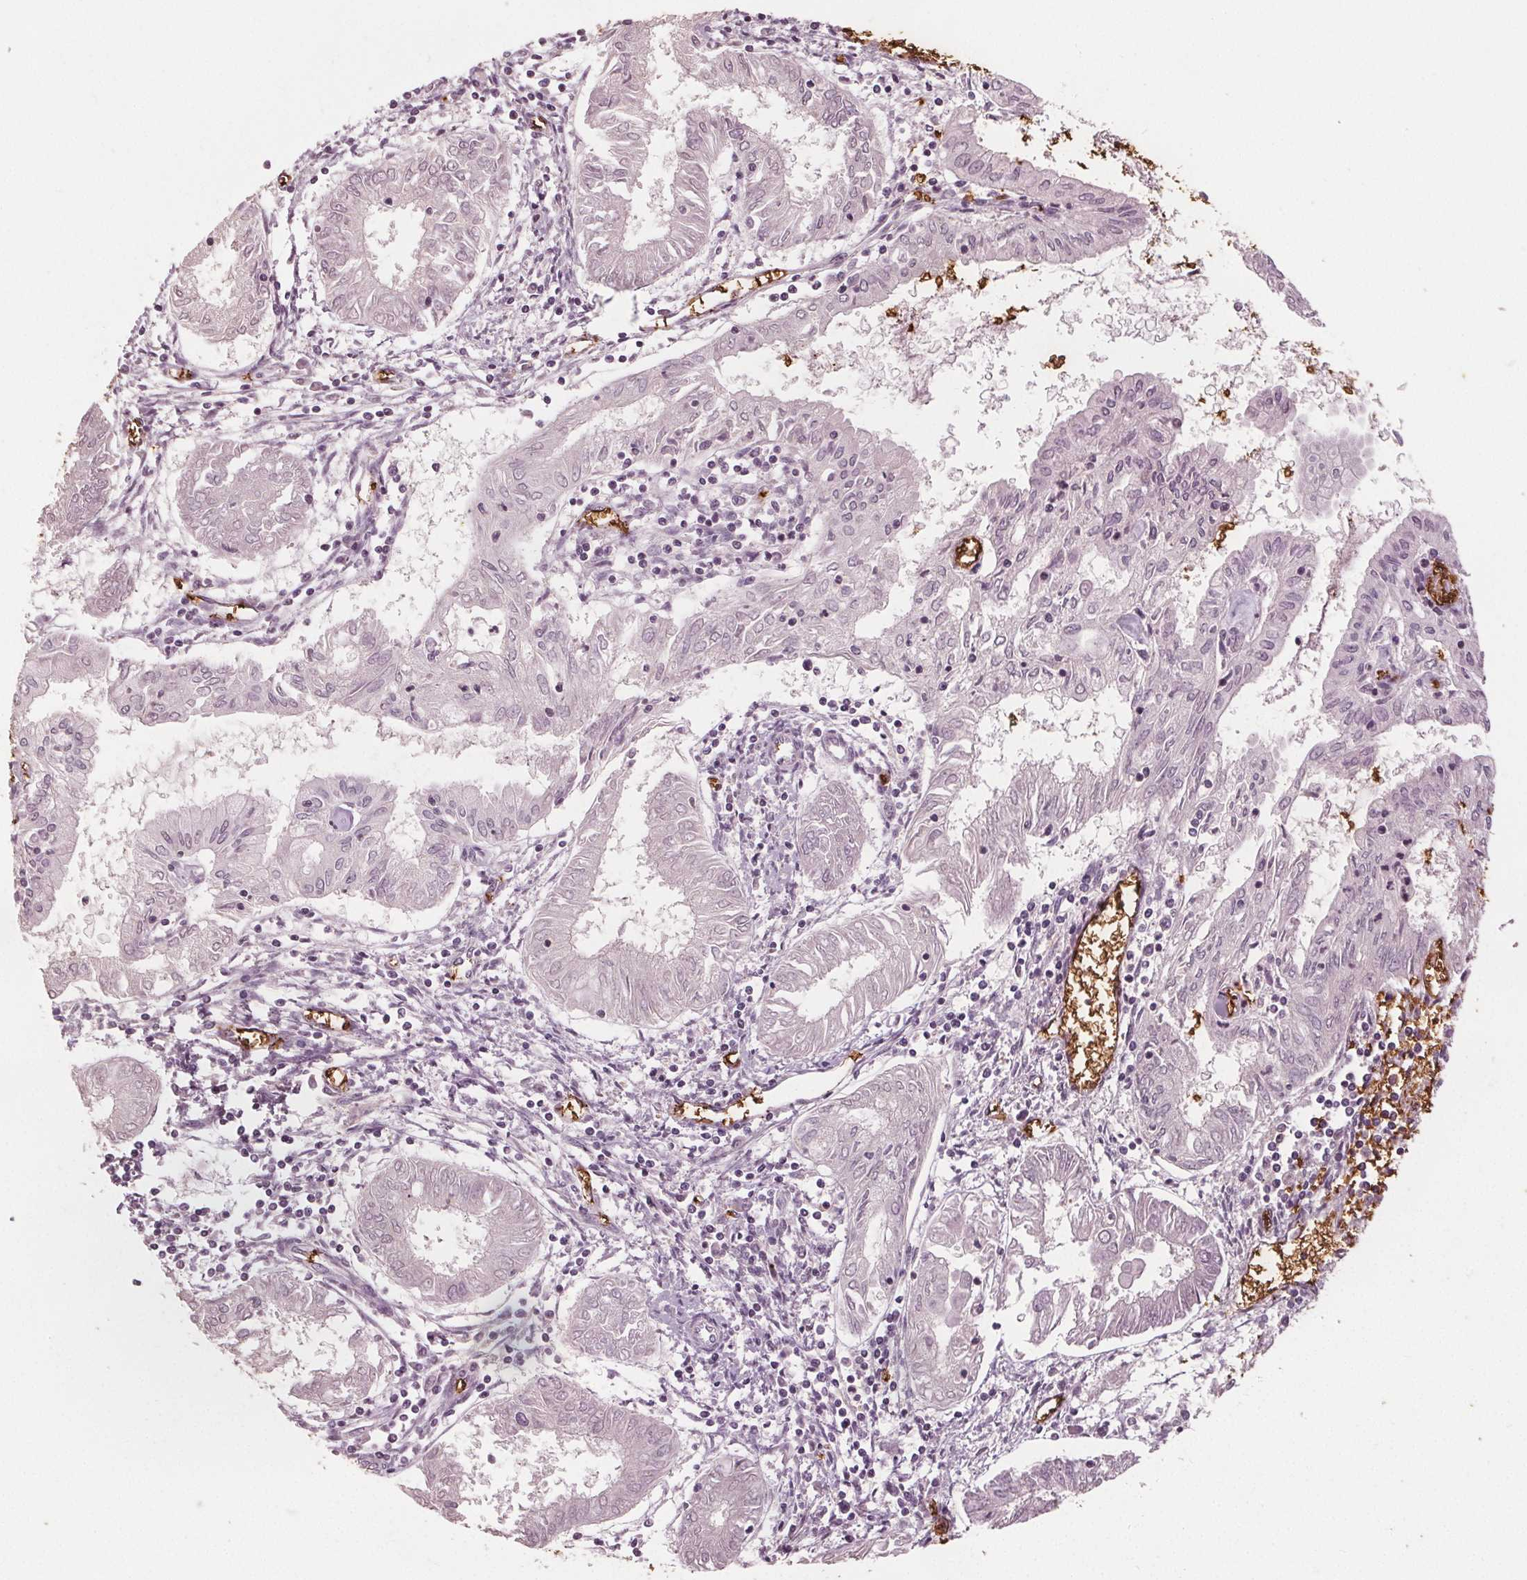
{"staining": {"intensity": "negative", "quantity": "none", "location": "none"}, "tissue": "endometrial cancer", "cell_type": "Tumor cells", "image_type": "cancer", "snomed": [{"axis": "morphology", "description": "Adenocarcinoma, NOS"}, {"axis": "topography", "description": "Endometrium"}], "caption": "Immunohistochemistry (IHC) photomicrograph of endometrial adenocarcinoma stained for a protein (brown), which demonstrates no positivity in tumor cells.", "gene": "SLC4A1", "patient": {"sex": "female", "age": 68}}